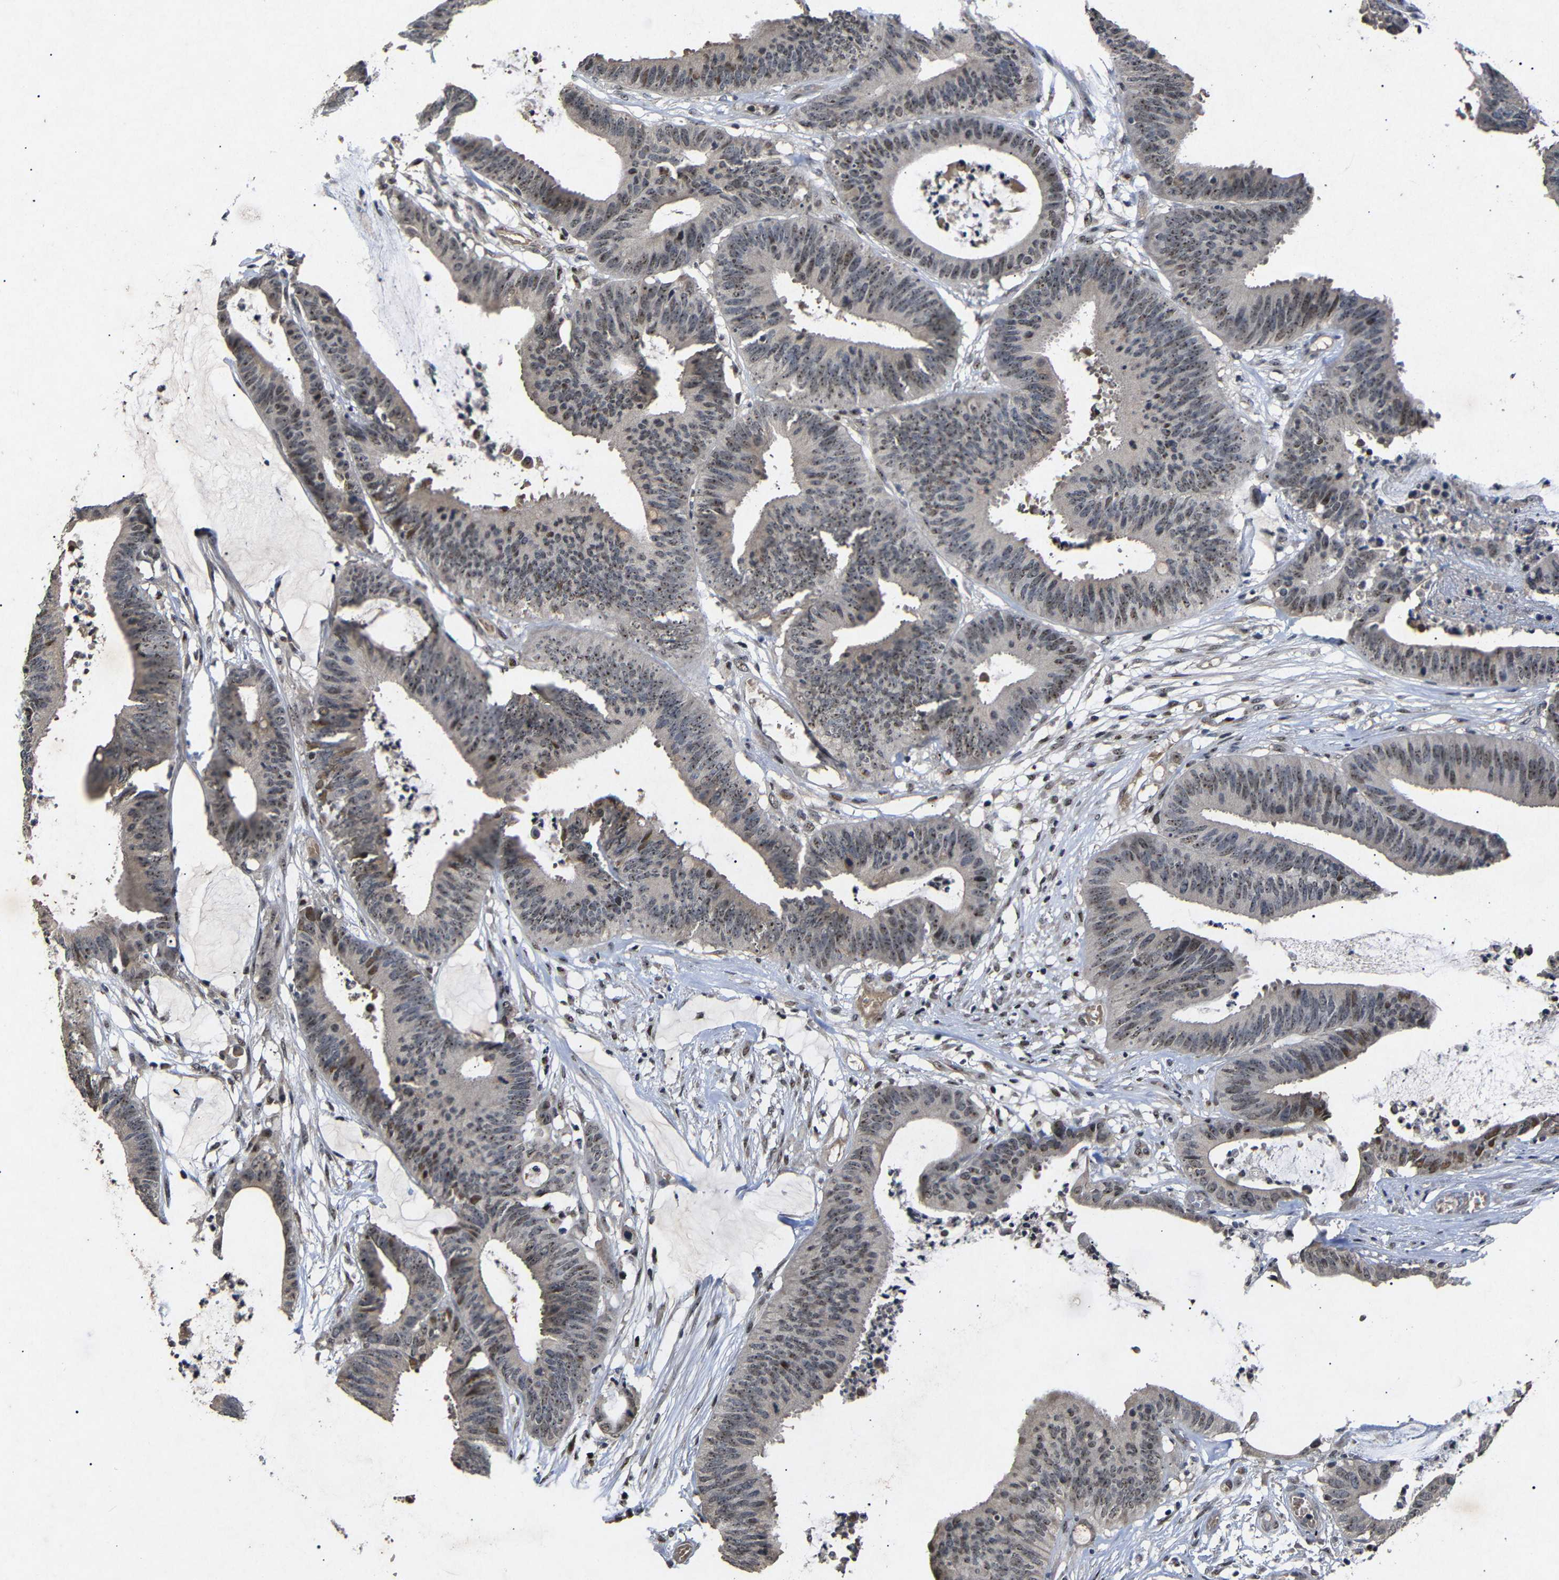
{"staining": {"intensity": "moderate", "quantity": ">75%", "location": "nuclear"}, "tissue": "colorectal cancer", "cell_type": "Tumor cells", "image_type": "cancer", "snomed": [{"axis": "morphology", "description": "Adenocarcinoma, NOS"}, {"axis": "topography", "description": "Rectum"}], "caption": "High-magnification brightfield microscopy of colorectal cancer (adenocarcinoma) stained with DAB (3,3'-diaminobenzidine) (brown) and counterstained with hematoxylin (blue). tumor cells exhibit moderate nuclear positivity is present in about>75% of cells.", "gene": "PARN", "patient": {"sex": "female", "age": 66}}